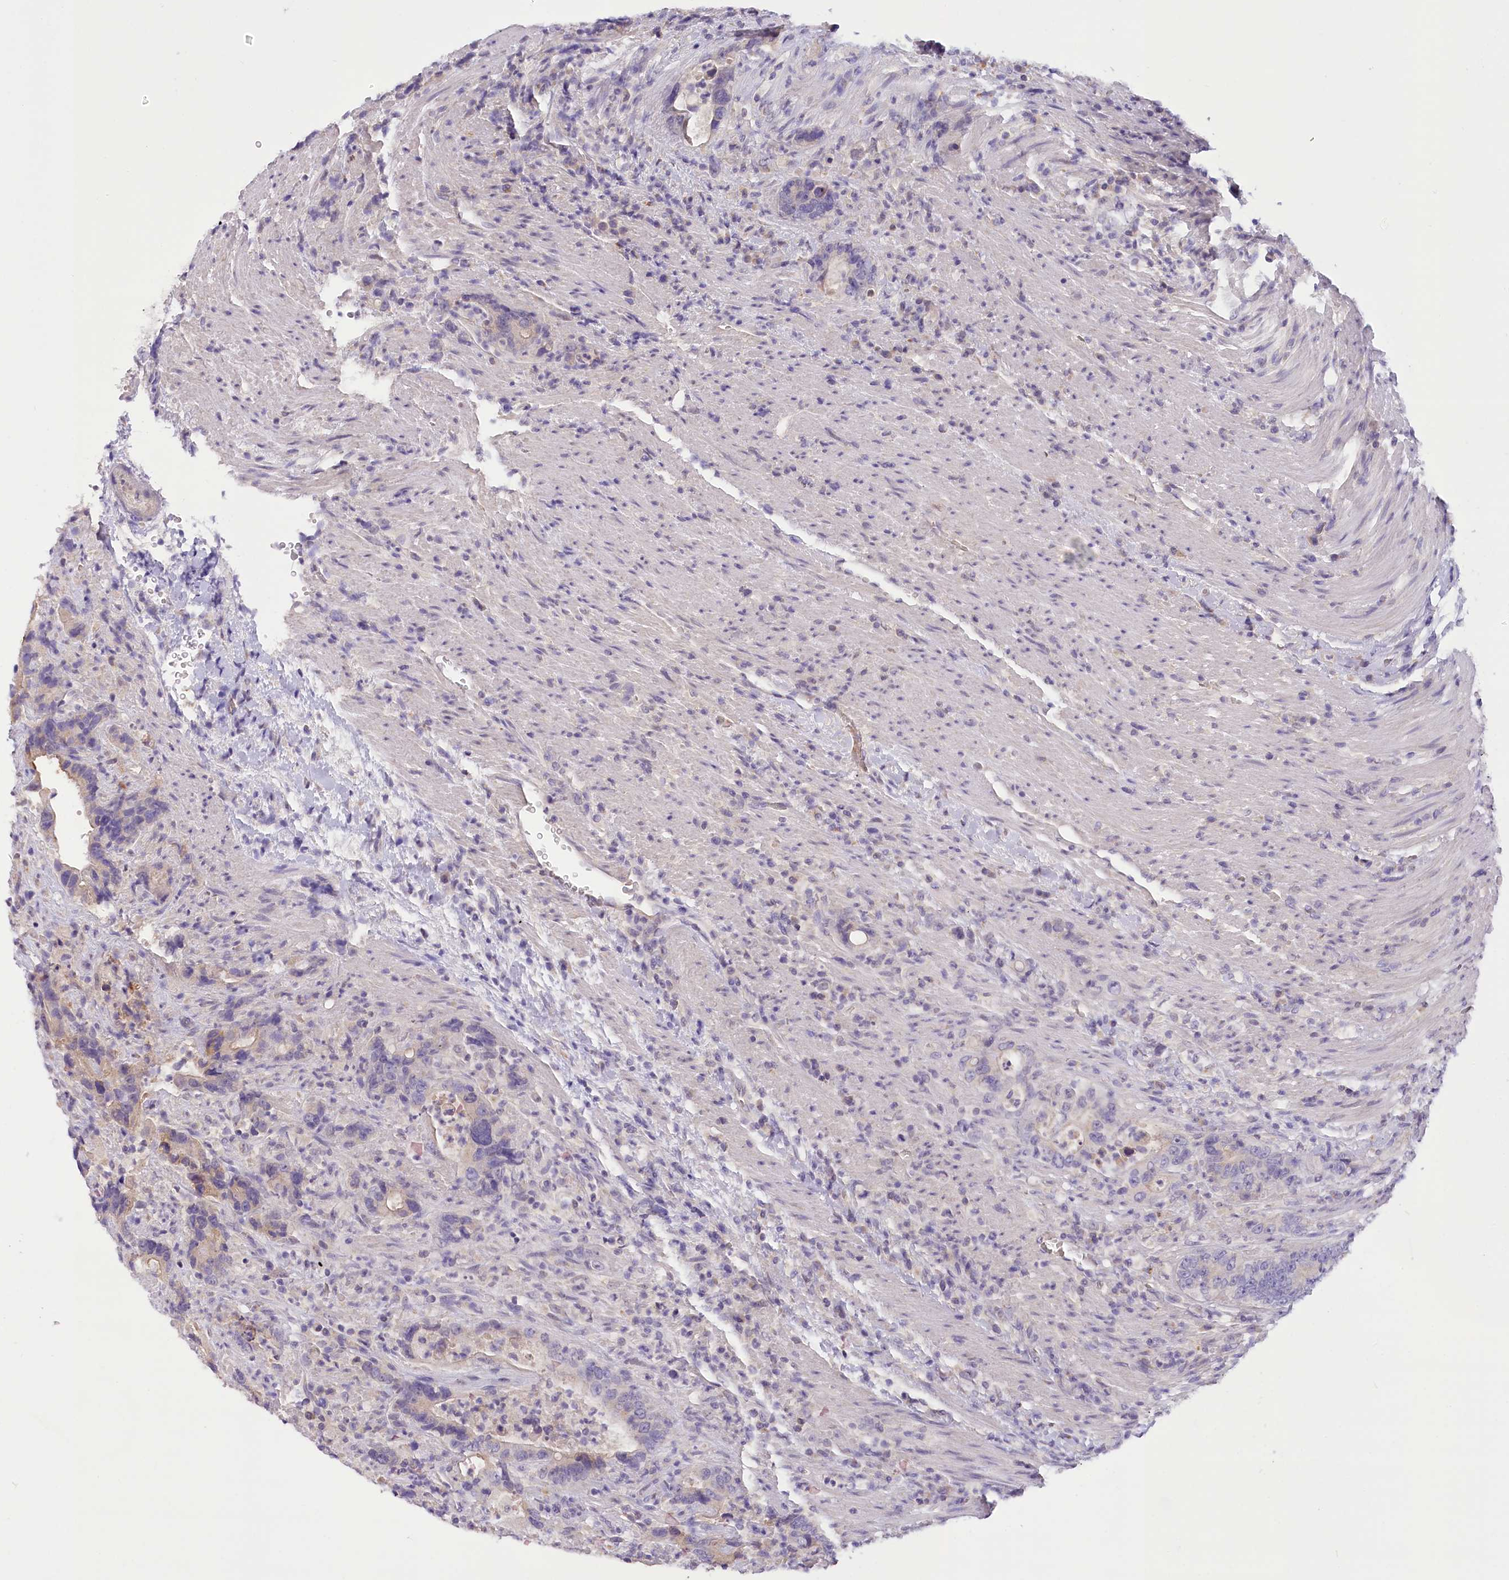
{"staining": {"intensity": "weak", "quantity": "<25%", "location": "cytoplasmic/membranous"}, "tissue": "colorectal cancer", "cell_type": "Tumor cells", "image_type": "cancer", "snomed": [{"axis": "morphology", "description": "Adenocarcinoma, NOS"}, {"axis": "topography", "description": "Colon"}], "caption": "High magnification brightfield microscopy of colorectal adenocarcinoma stained with DAB (brown) and counterstained with hematoxylin (blue): tumor cells show no significant positivity.", "gene": "DCUN1D1", "patient": {"sex": "female", "age": 75}}